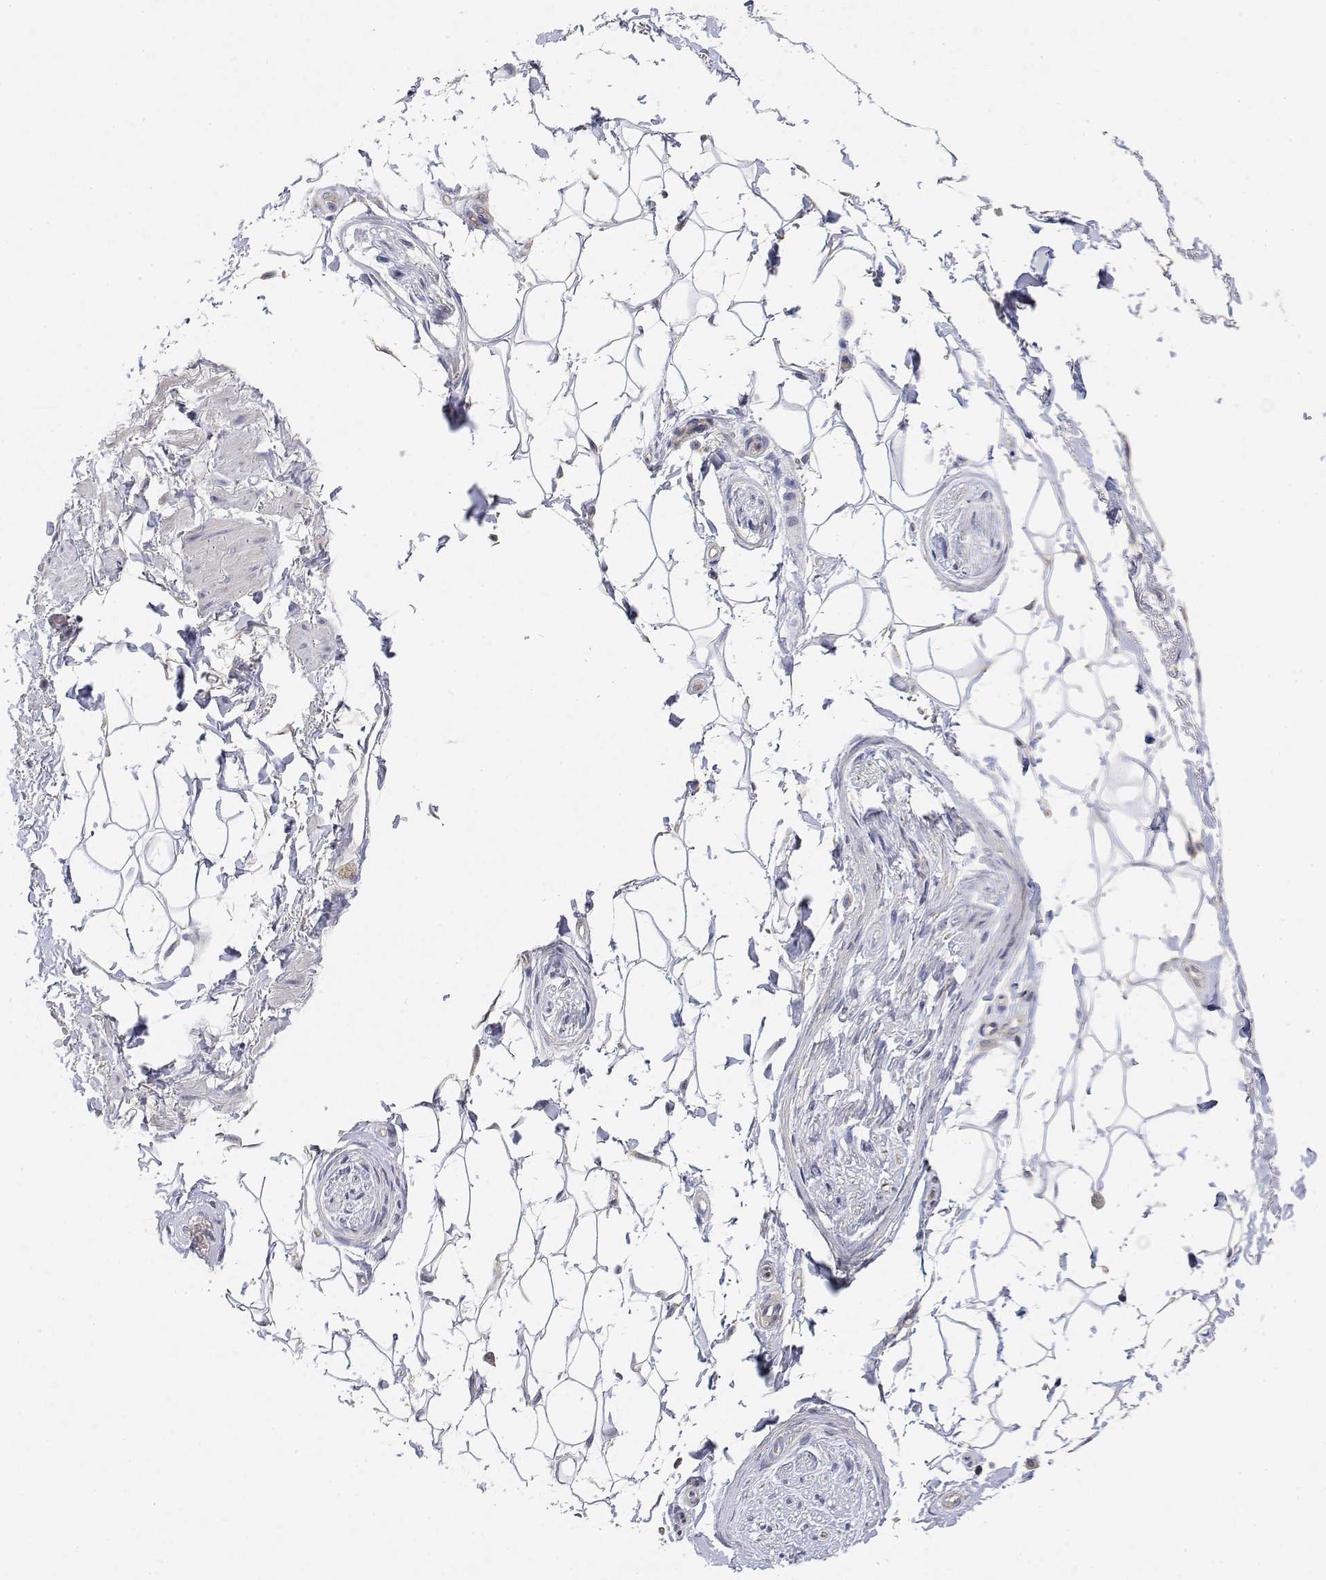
{"staining": {"intensity": "negative", "quantity": "none", "location": "none"}, "tissue": "adipose tissue", "cell_type": "Adipocytes", "image_type": "normal", "snomed": [{"axis": "morphology", "description": "Normal tissue, NOS"}, {"axis": "topography", "description": "Anal"}, {"axis": "topography", "description": "Peripheral nerve tissue"}], "caption": "IHC image of normal human adipose tissue stained for a protein (brown), which exhibits no positivity in adipocytes.", "gene": "LONRF3", "patient": {"sex": "male", "age": 51}}